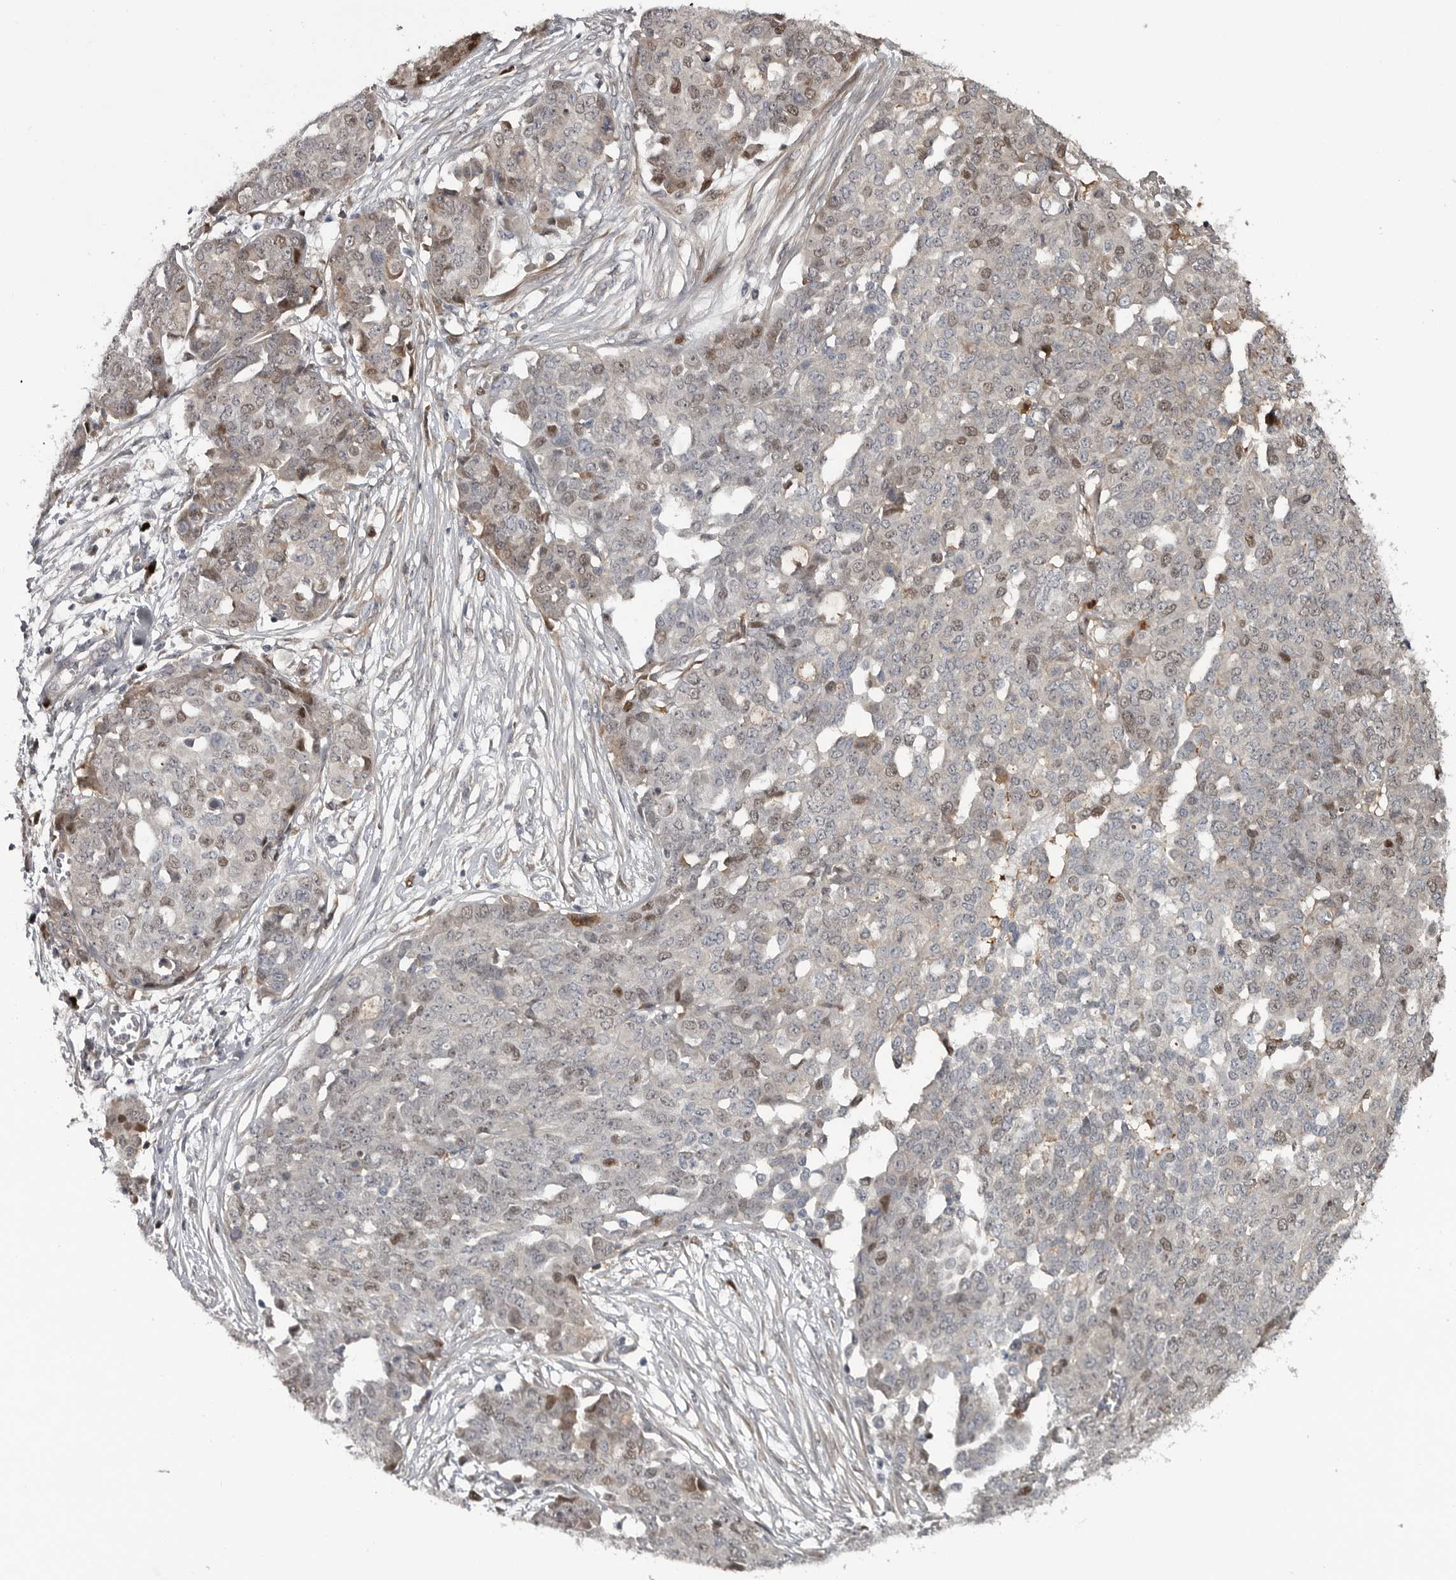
{"staining": {"intensity": "moderate", "quantity": "<25%", "location": "nuclear"}, "tissue": "ovarian cancer", "cell_type": "Tumor cells", "image_type": "cancer", "snomed": [{"axis": "morphology", "description": "Cystadenocarcinoma, serous, NOS"}, {"axis": "topography", "description": "Soft tissue"}, {"axis": "topography", "description": "Ovary"}], "caption": "Immunohistochemical staining of ovarian cancer displays low levels of moderate nuclear positivity in approximately <25% of tumor cells.", "gene": "ZNF277", "patient": {"sex": "female", "age": 57}}